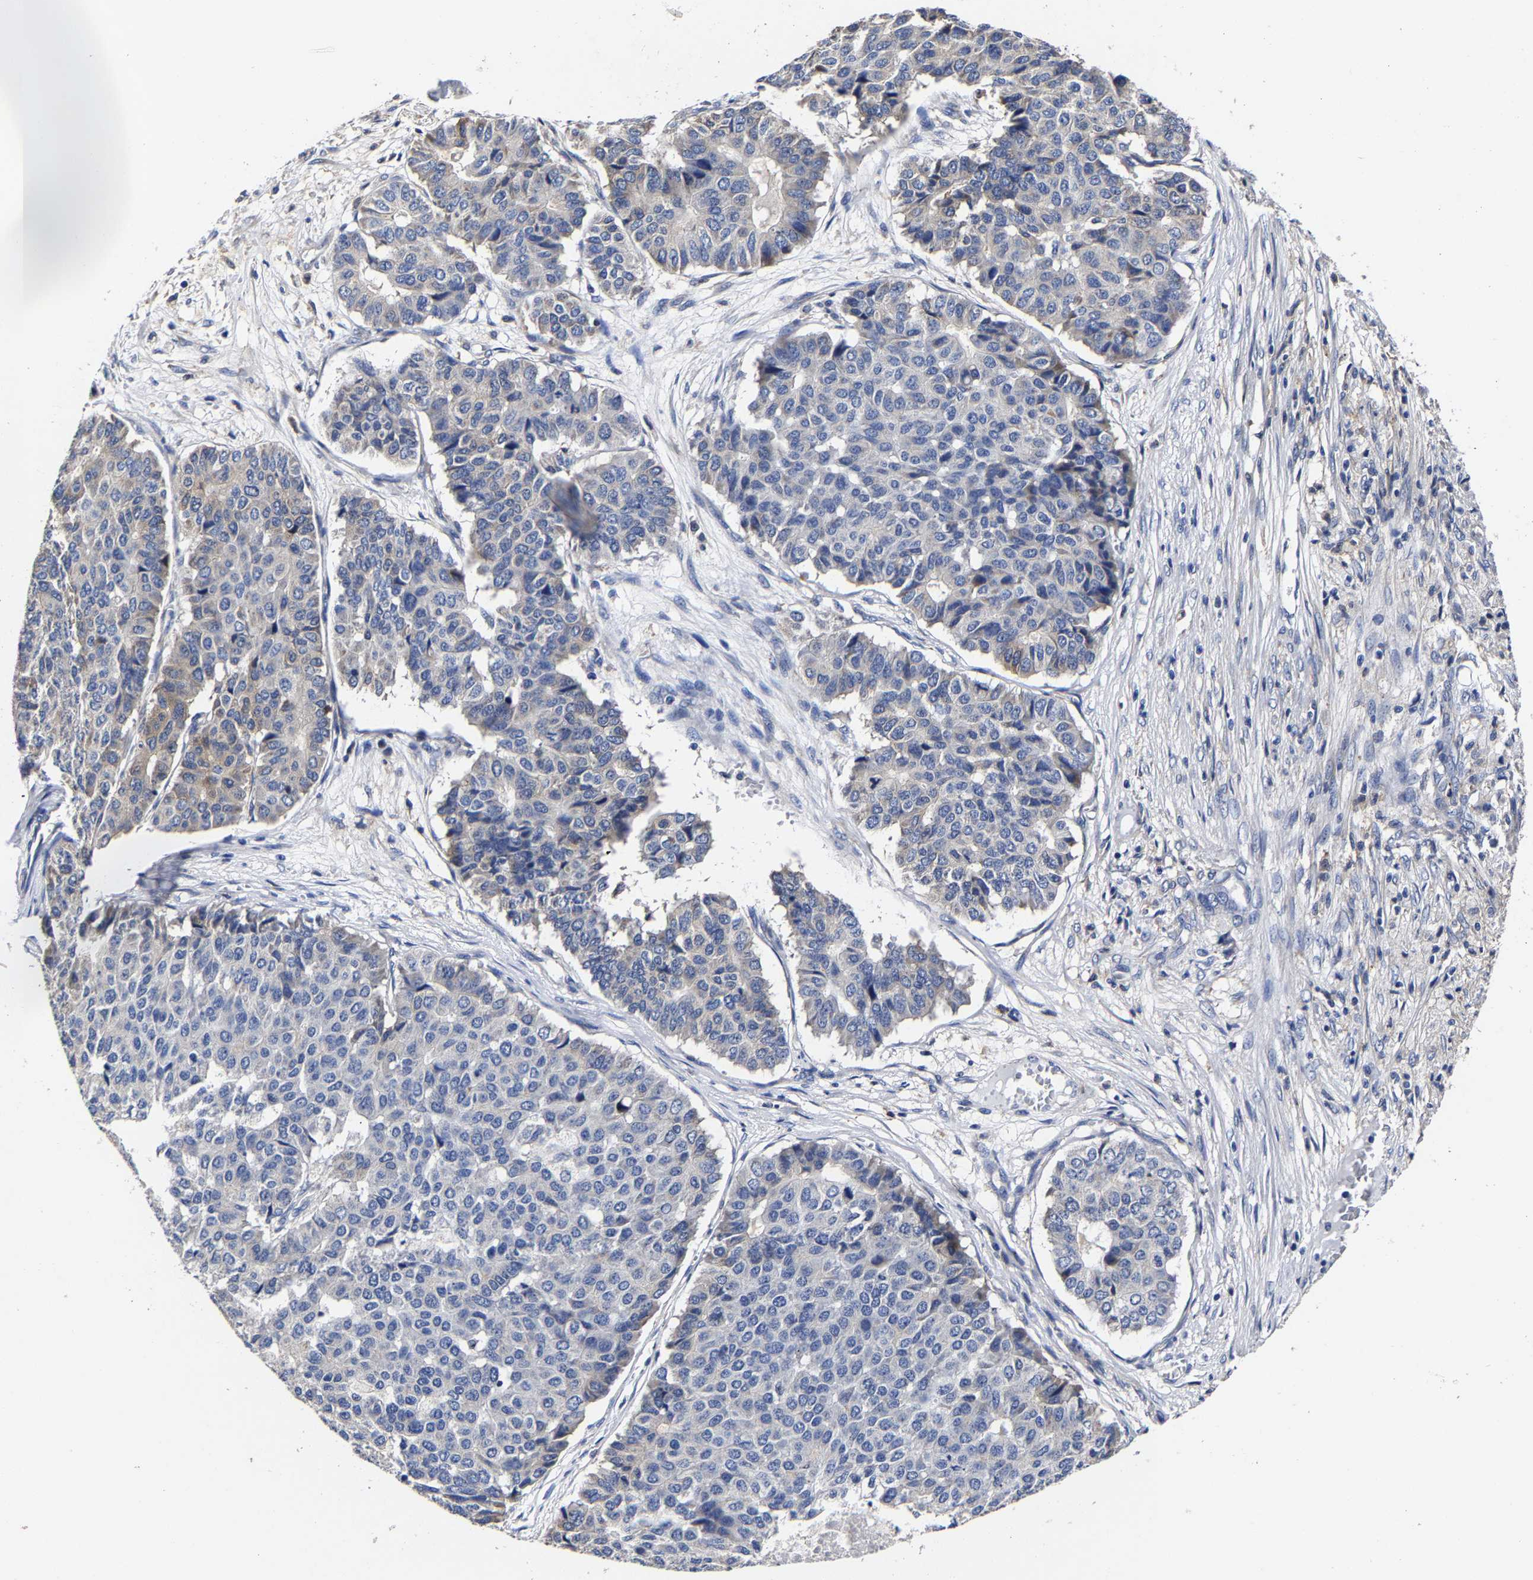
{"staining": {"intensity": "negative", "quantity": "none", "location": "none"}, "tissue": "pancreatic cancer", "cell_type": "Tumor cells", "image_type": "cancer", "snomed": [{"axis": "morphology", "description": "Adenocarcinoma, NOS"}, {"axis": "topography", "description": "Pancreas"}], "caption": "Image shows no significant protein expression in tumor cells of pancreatic cancer.", "gene": "AASS", "patient": {"sex": "male", "age": 50}}